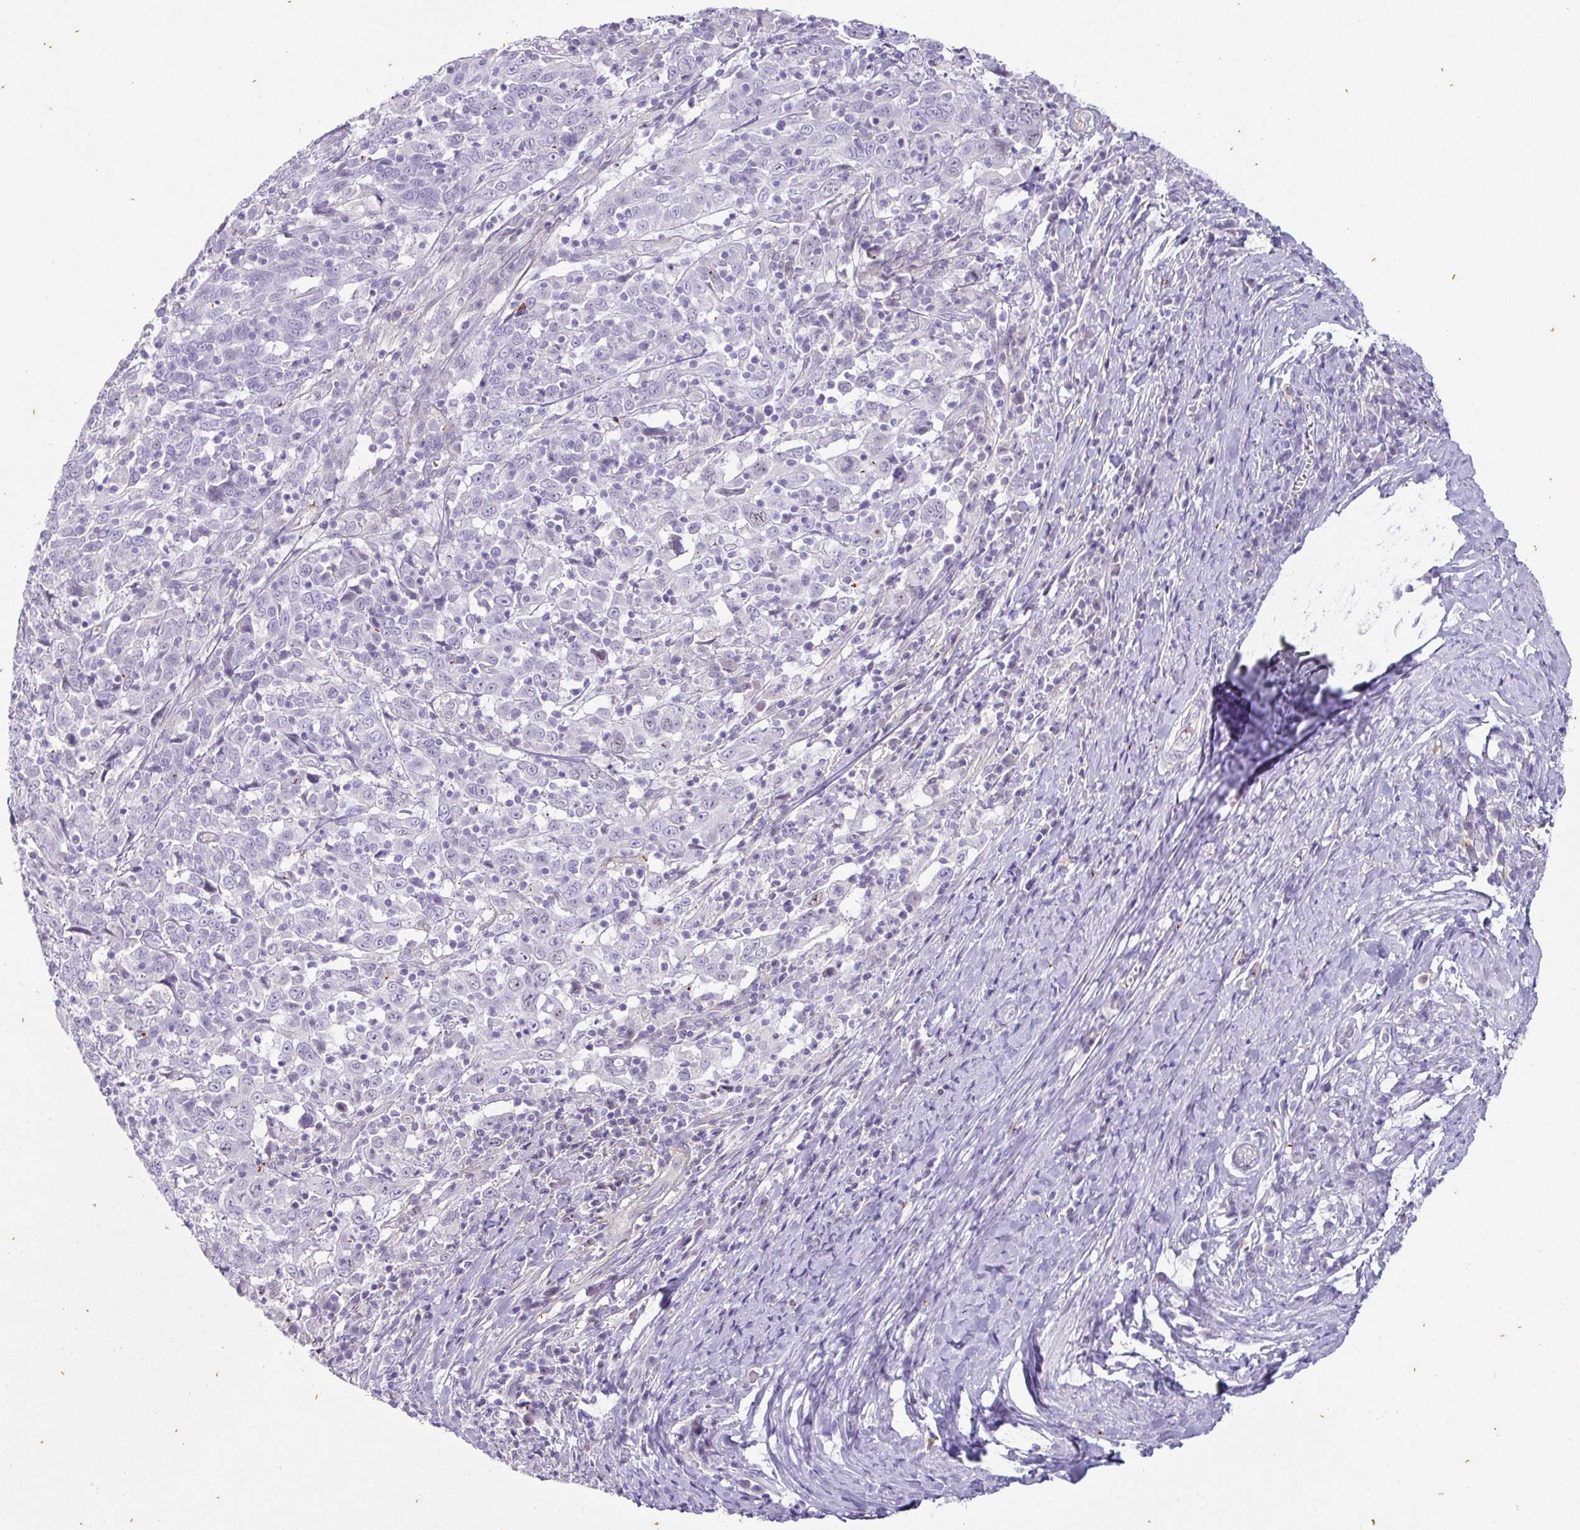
{"staining": {"intensity": "negative", "quantity": "none", "location": "none"}, "tissue": "cervical cancer", "cell_type": "Tumor cells", "image_type": "cancer", "snomed": [{"axis": "morphology", "description": "Squamous cell carcinoma, NOS"}, {"axis": "topography", "description": "Cervix"}], "caption": "Tumor cells show no significant protein positivity in cervical cancer (squamous cell carcinoma).", "gene": "OR52N1", "patient": {"sex": "female", "age": 46}}